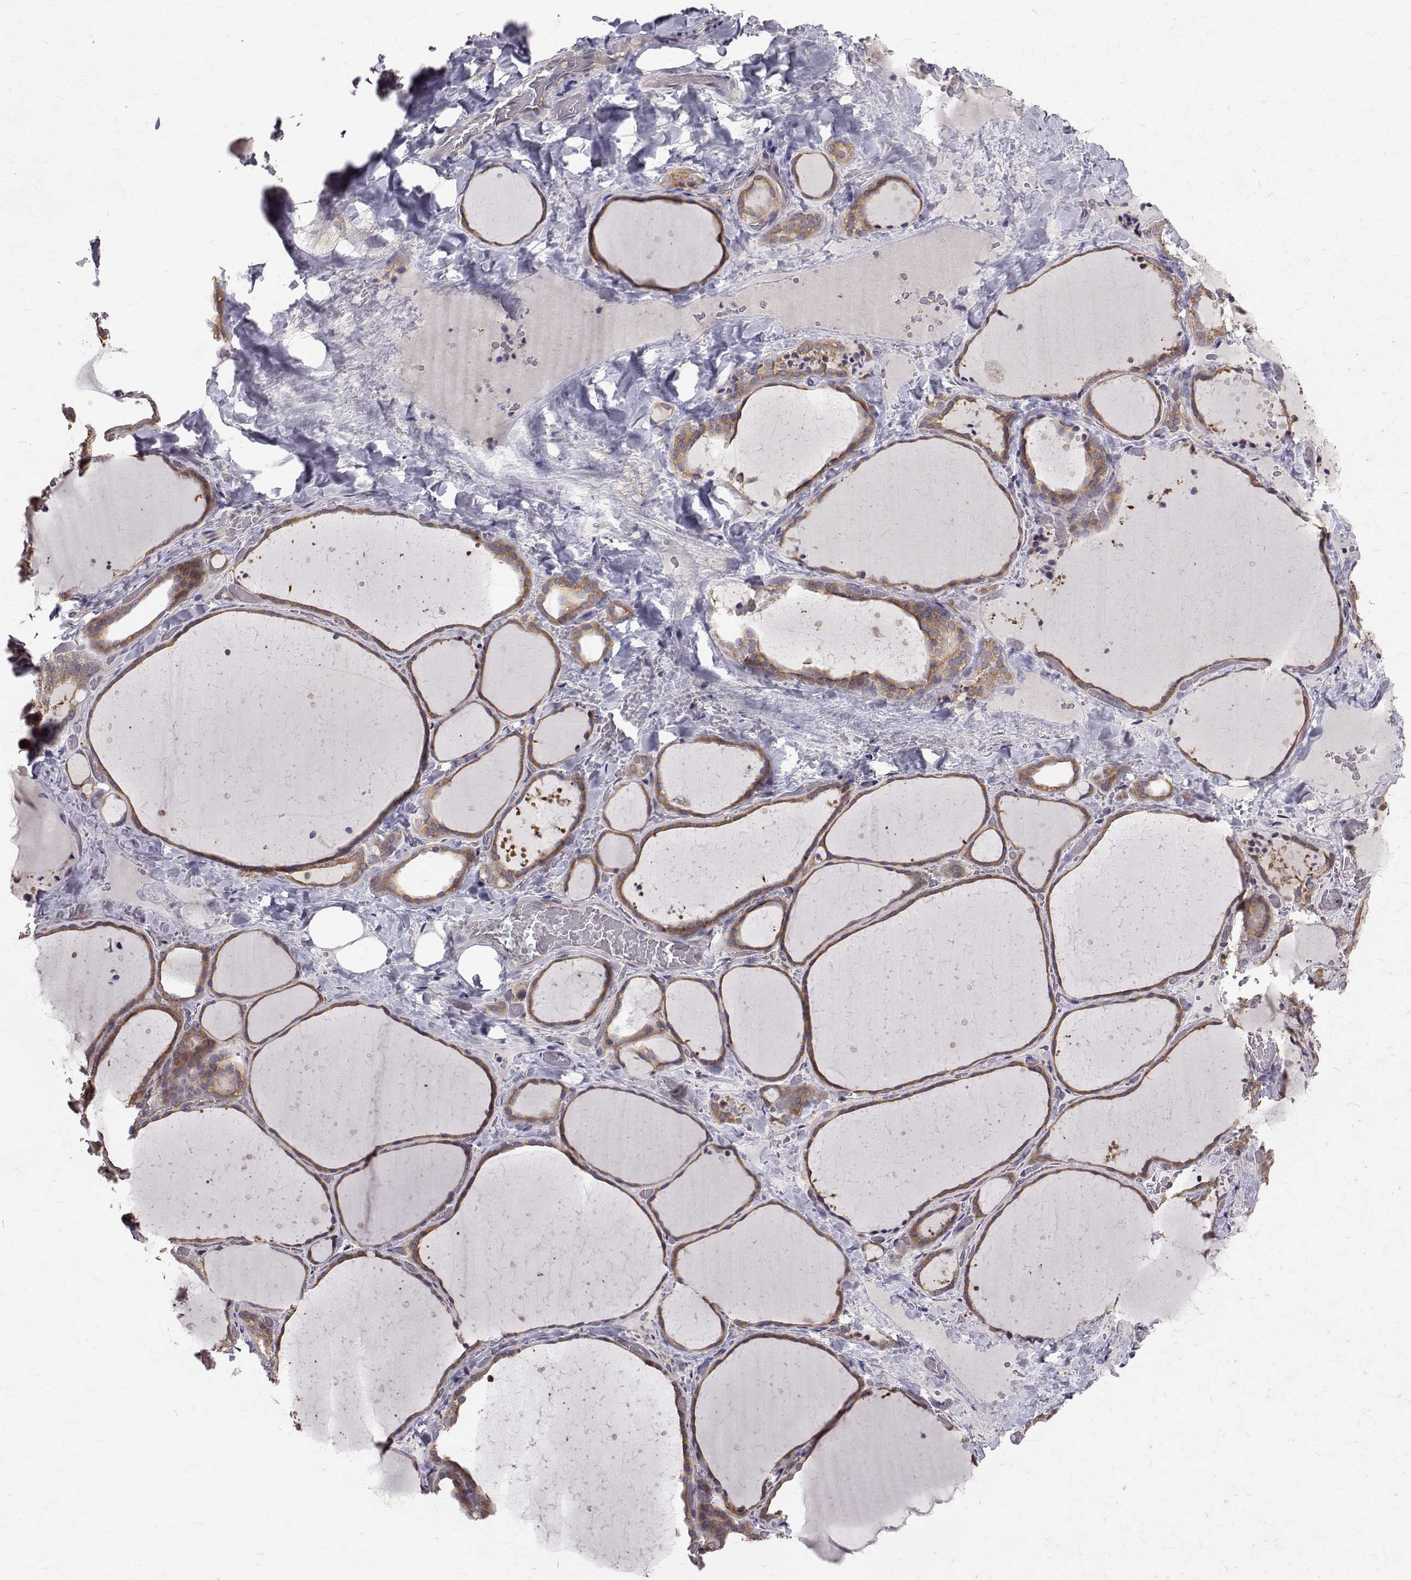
{"staining": {"intensity": "weak", "quantity": ">75%", "location": "cytoplasmic/membranous"}, "tissue": "thyroid gland", "cell_type": "Glandular cells", "image_type": "normal", "snomed": [{"axis": "morphology", "description": "Normal tissue, NOS"}, {"axis": "topography", "description": "Thyroid gland"}], "caption": "Immunohistochemical staining of unremarkable thyroid gland reveals low levels of weak cytoplasmic/membranous expression in about >75% of glandular cells.", "gene": "FARSB", "patient": {"sex": "female", "age": 36}}